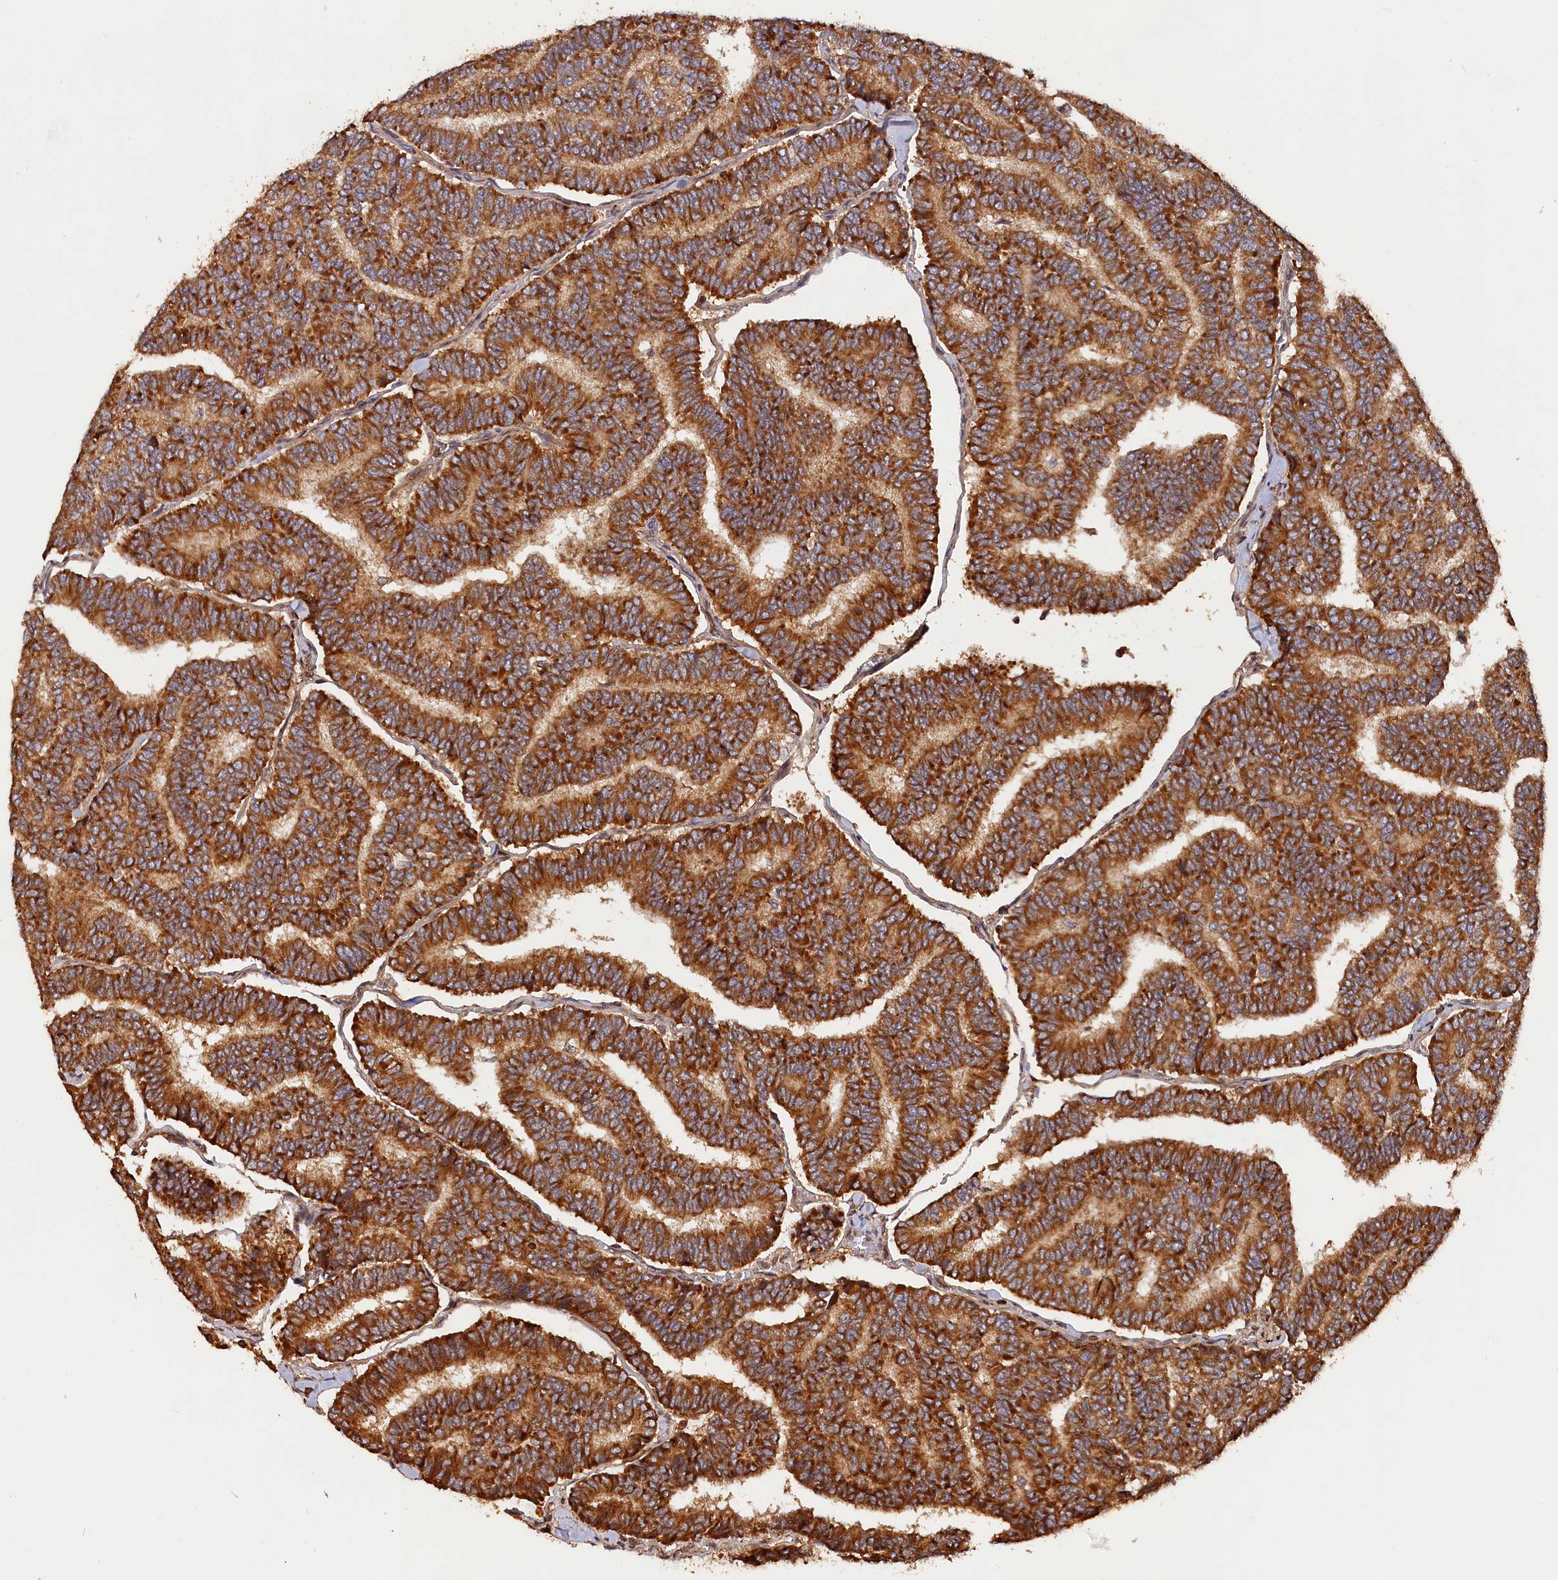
{"staining": {"intensity": "strong", "quantity": ">75%", "location": "cytoplasmic/membranous"}, "tissue": "thyroid cancer", "cell_type": "Tumor cells", "image_type": "cancer", "snomed": [{"axis": "morphology", "description": "Papillary adenocarcinoma, NOS"}, {"axis": "topography", "description": "Thyroid gland"}], "caption": "Protein staining by immunohistochemistry reveals strong cytoplasmic/membranous positivity in about >75% of tumor cells in thyroid cancer (papillary adenocarcinoma). (DAB IHC, brown staining for protein, blue staining for nuclei).", "gene": "HMOX2", "patient": {"sex": "female", "age": 35}}